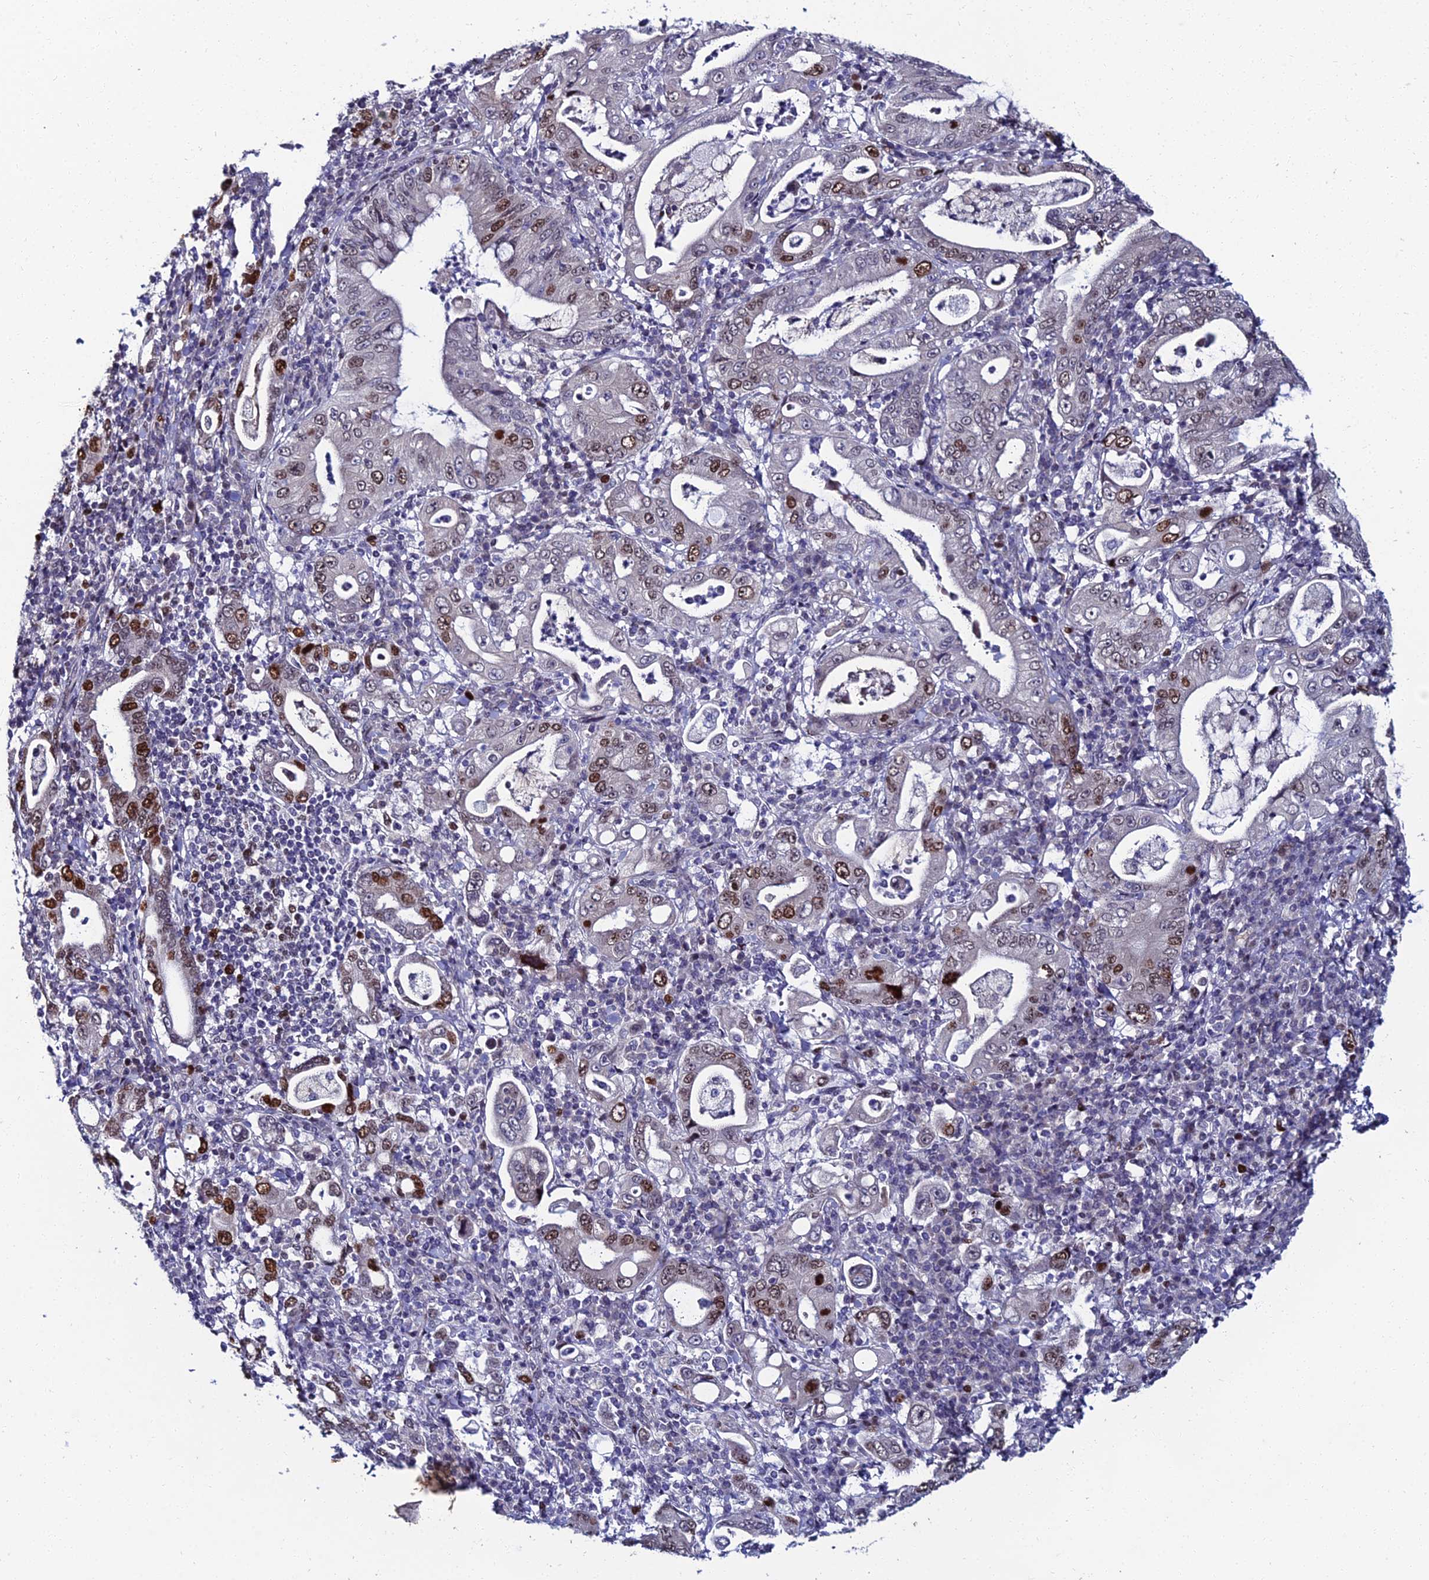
{"staining": {"intensity": "strong", "quantity": "<25%", "location": "nuclear"}, "tissue": "stomach cancer", "cell_type": "Tumor cells", "image_type": "cancer", "snomed": [{"axis": "morphology", "description": "Normal tissue, NOS"}, {"axis": "morphology", "description": "Adenocarcinoma, NOS"}, {"axis": "topography", "description": "Esophagus"}, {"axis": "topography", "description": "Stomach, upper"}, {"axis": "topography", "description": "Peripheral nerve tissue"}], "caption": "Approximately <25% of tumor cells in stomach cancer demonstrate strong nuclear protein positivity as visualized by brown immunohistochemical staining.", "gene": "TAF9B", "patient": {"sex": "male", "age": 62}}